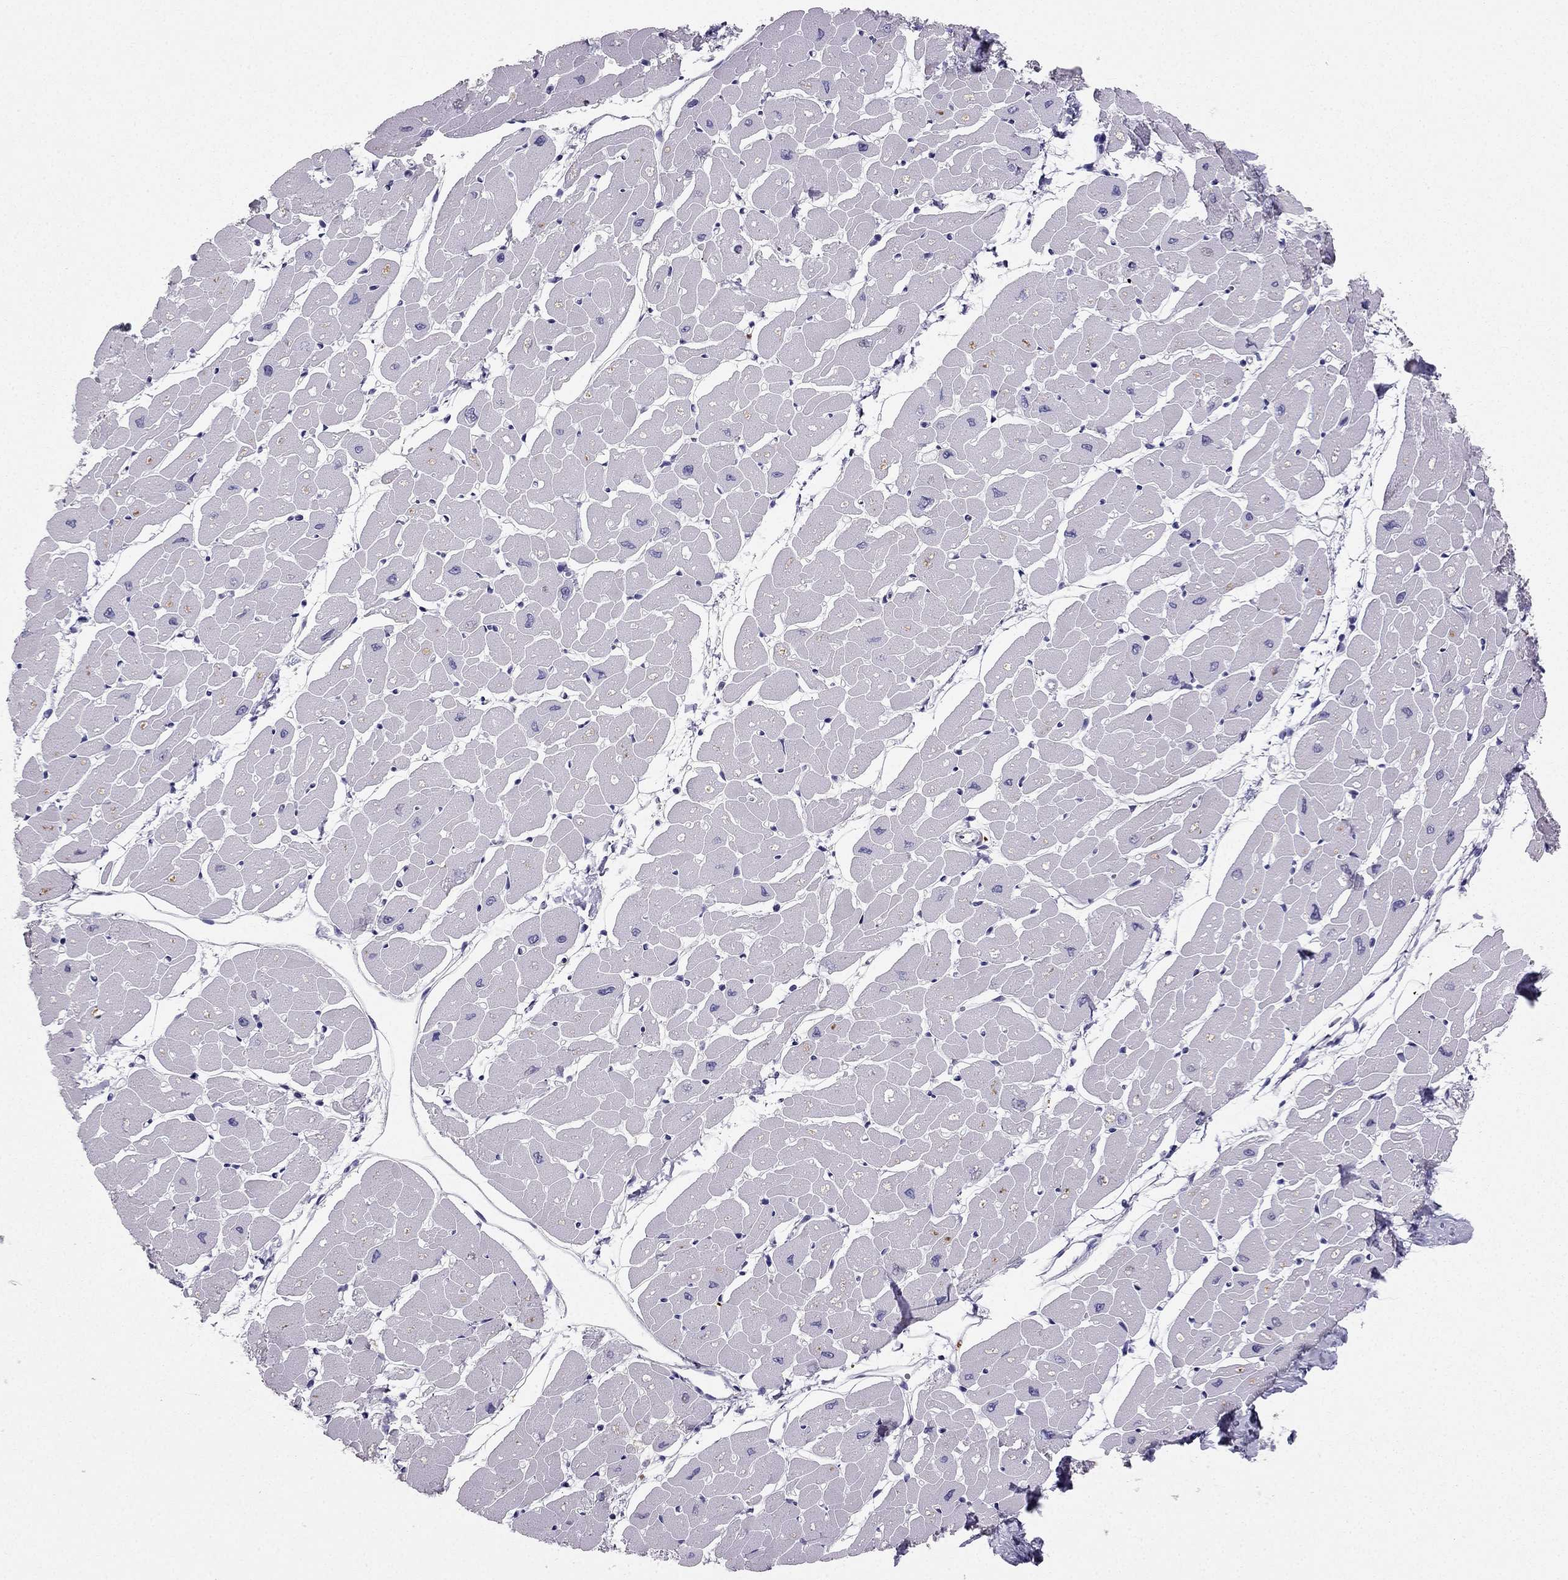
{"staining": {"intensity": "negative", "quantity": "none", "location": "none"}, "tissue": "heart muscle", "cell_type": "Cardiomyocytes", "image_type": "normal", "snomed": [{"axis": "morphology", "description": "Normal tissue, NOS"}, {"axis": "topography", "description": "Heart"}], "caption": "The IHC histopathology image has no significant staining in cardiomyocytes of heart muscle. Brightfield microscopy of IHC stained with DAB (brown) and hematoxylin (blue), captured at high magnification.", "gene": "LMTK3", "patient": {"sex": "male", "age": 57}}